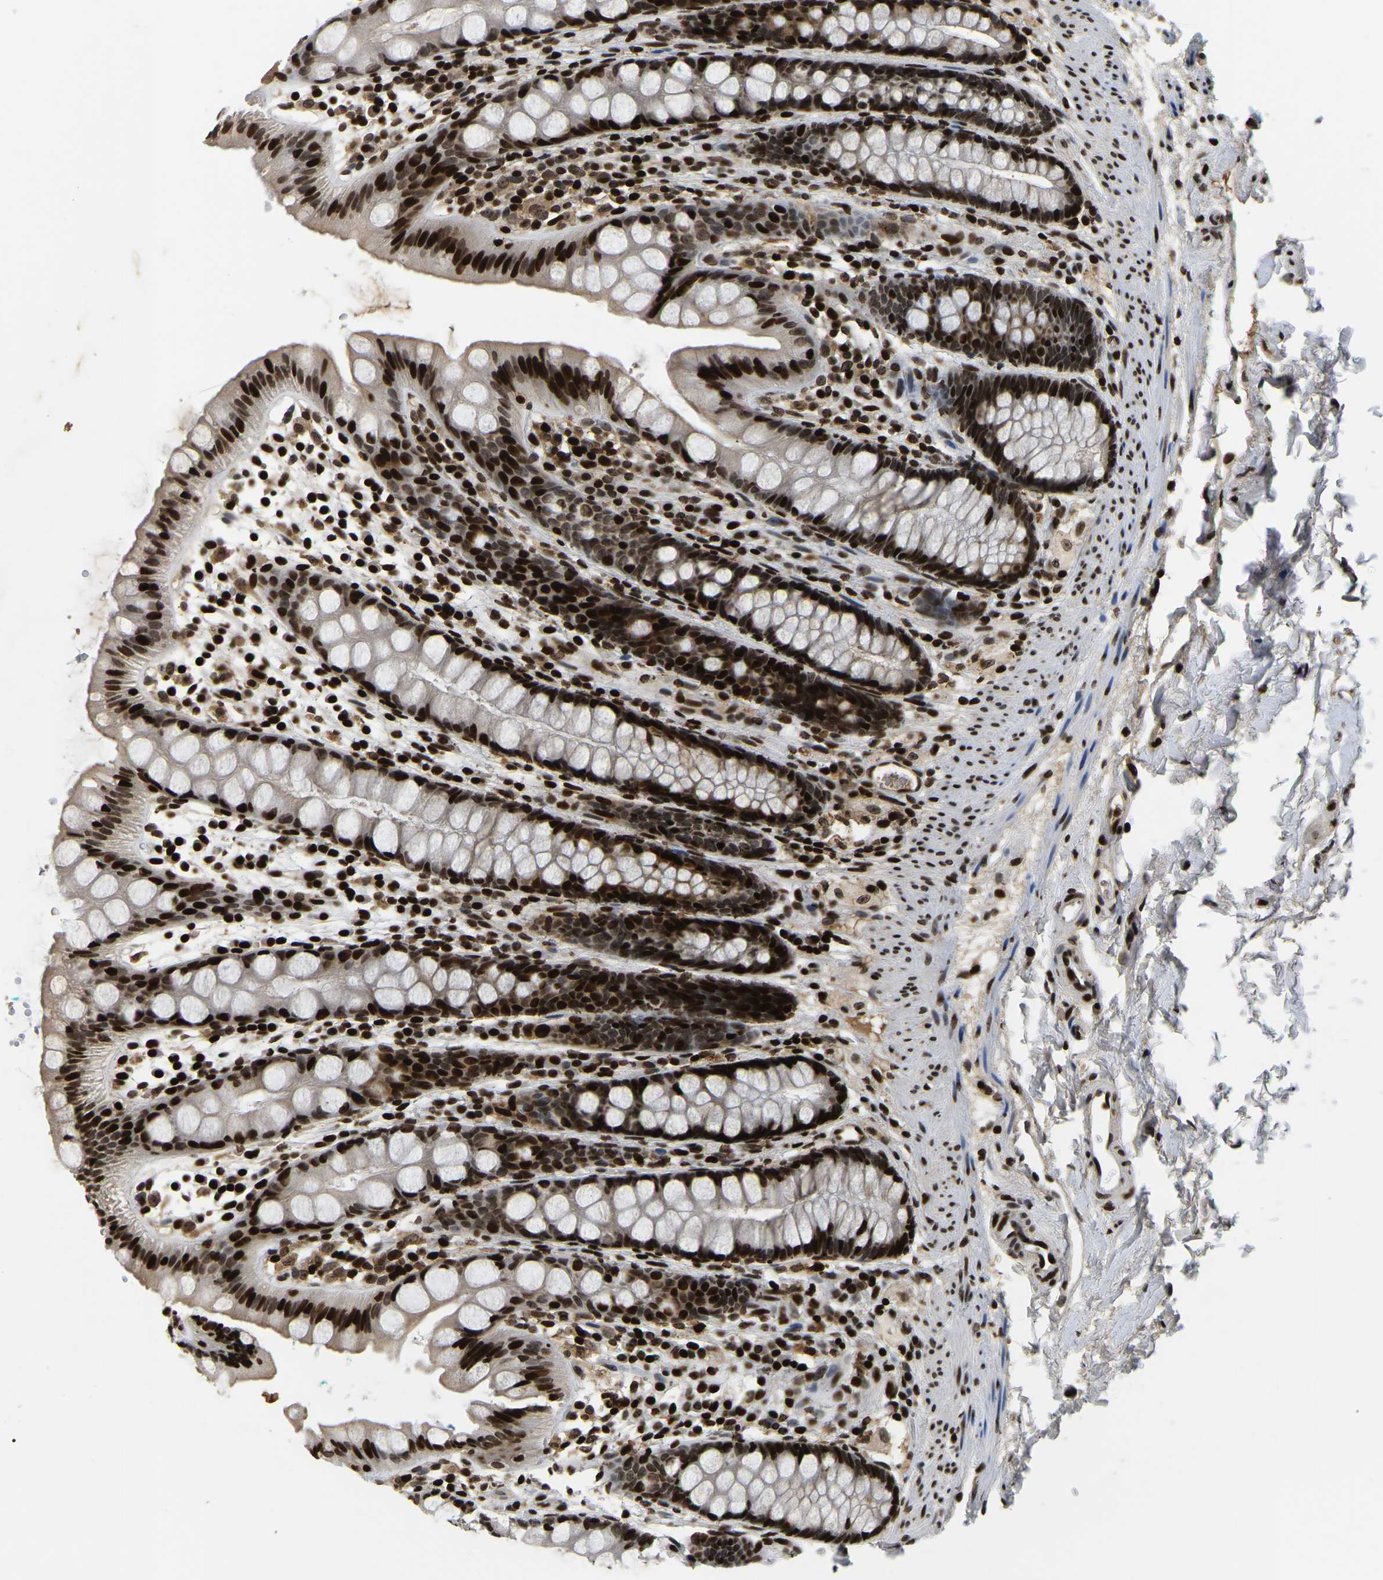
{"staining": {"intensity": "strong", "quantity": ">75%", "location": "nuclear"}, "tissue": "rectum", "cell_type": "Glandular cells", "image_type": "normal", "snomed": [{"axis": "morphology", "description": "Normal tissue, NOS"}, {"axis": "topography", "description": "Rectum"}], "caption": "The image displays immunohistochemical staining of unremarkable rectum. There is strong nuclear positivity is present in about >75% of glandular cells.", "gene": "LRRC61", "patient": {"sex": "female", "age": 65}}